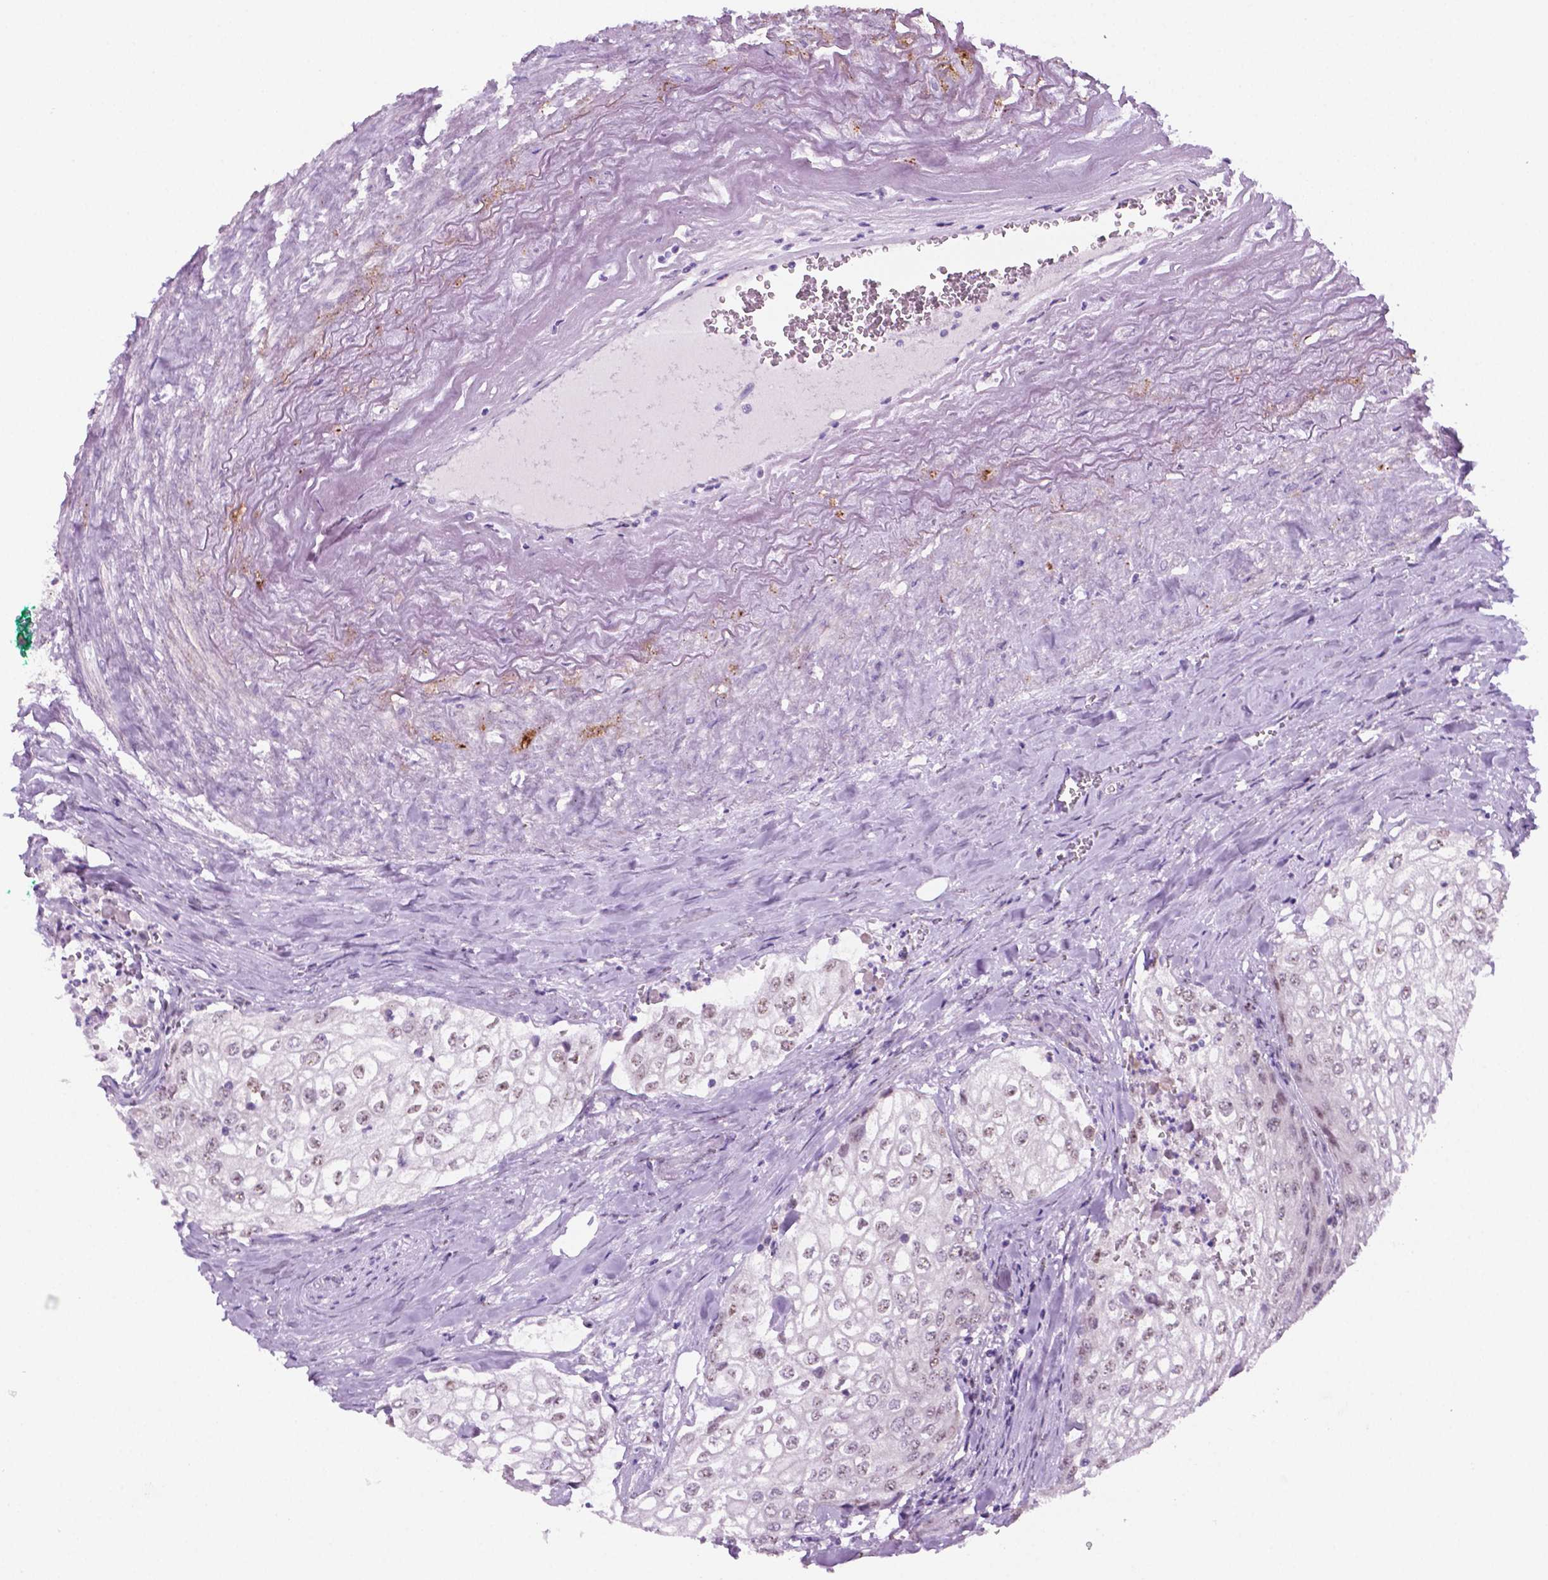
{"staining": {"intensity": "weak", "quantity": "25%-75%", "location": "nuclear"}, "tissue": "urothelial cancer", "cell_type": "Tumor cells", "image_type": "cancer", "snomed": [{"axis": "morphology", "description": "Urothelial carcinoma, High grade"}, {"axis": "topography", "description": "Urinary bladder"}], "caption": "A brown stain highlights weak nuclear staining of a protein in human urothelial cancer tumor cells.", "gene": "C18orf21", "patient": {"sex": "male", "age": 62}}